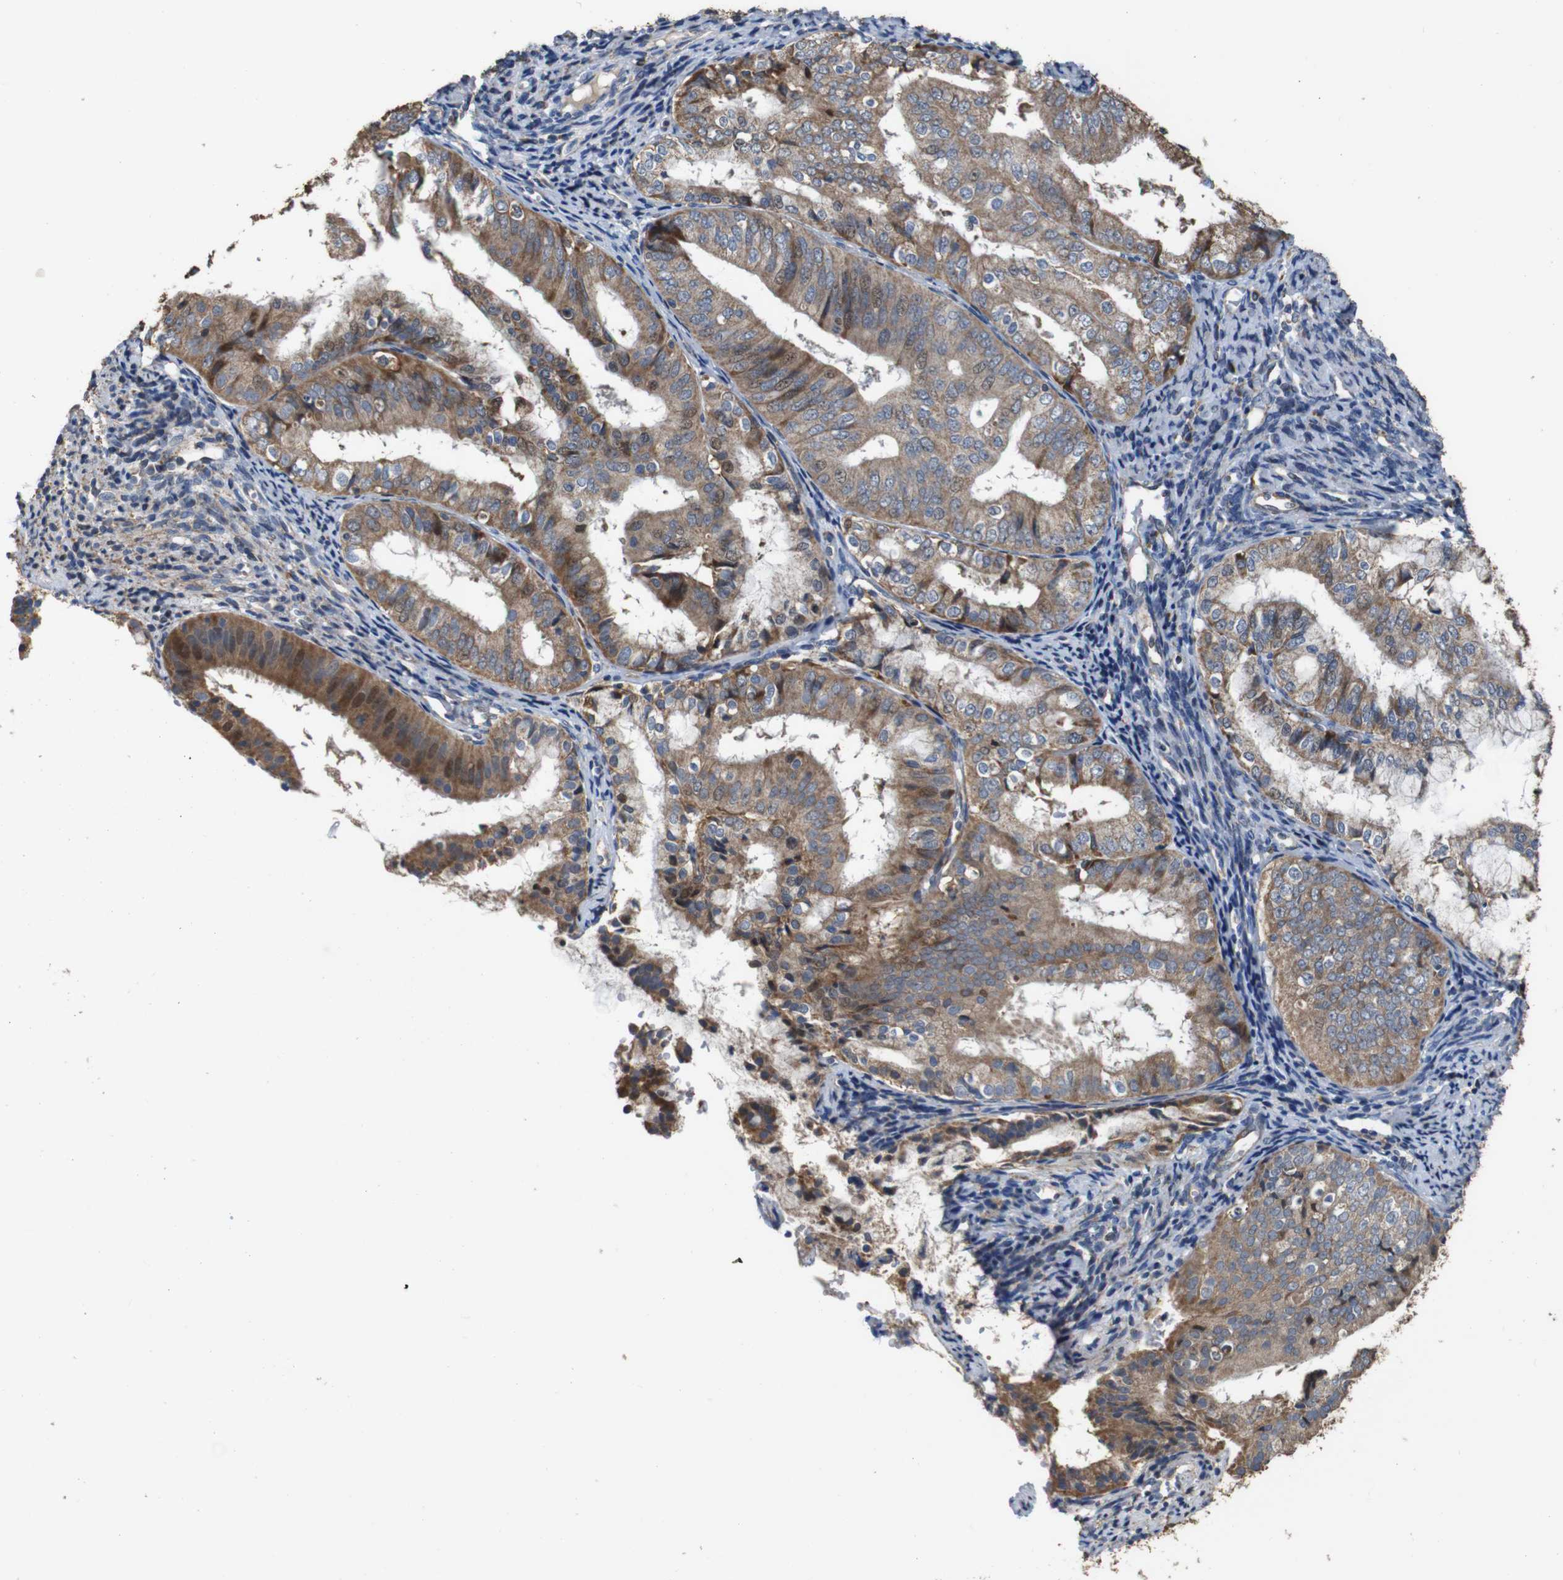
{"staining": {"intensity": "moderate", "quantity": "25%-75%", "location": "cytoplasmic/membranous,nuclear"}, "tissue": "endometrial cancer", "cell_type": "Tumor cells", "image_type": "cancer", "snomed": [{"axis": "morphology", "description": "Adenocarcinoma, NOS"}, {"axis": "topography", "description": "Endometrium"}], "caption": "An immunohistochemistry (IHC) photomicrograph of neoplastic tissue is shown. Protein staining in brown labels moderate cytoplasmic/membranous and nuclear positivity in adenocarcinoma (endometrial) within tumor cells. (DAB IHC, brown staining for protein, blue staining for nuclei).", "gene": "SNN", "patient": {"sex": "female", "age": 63}}